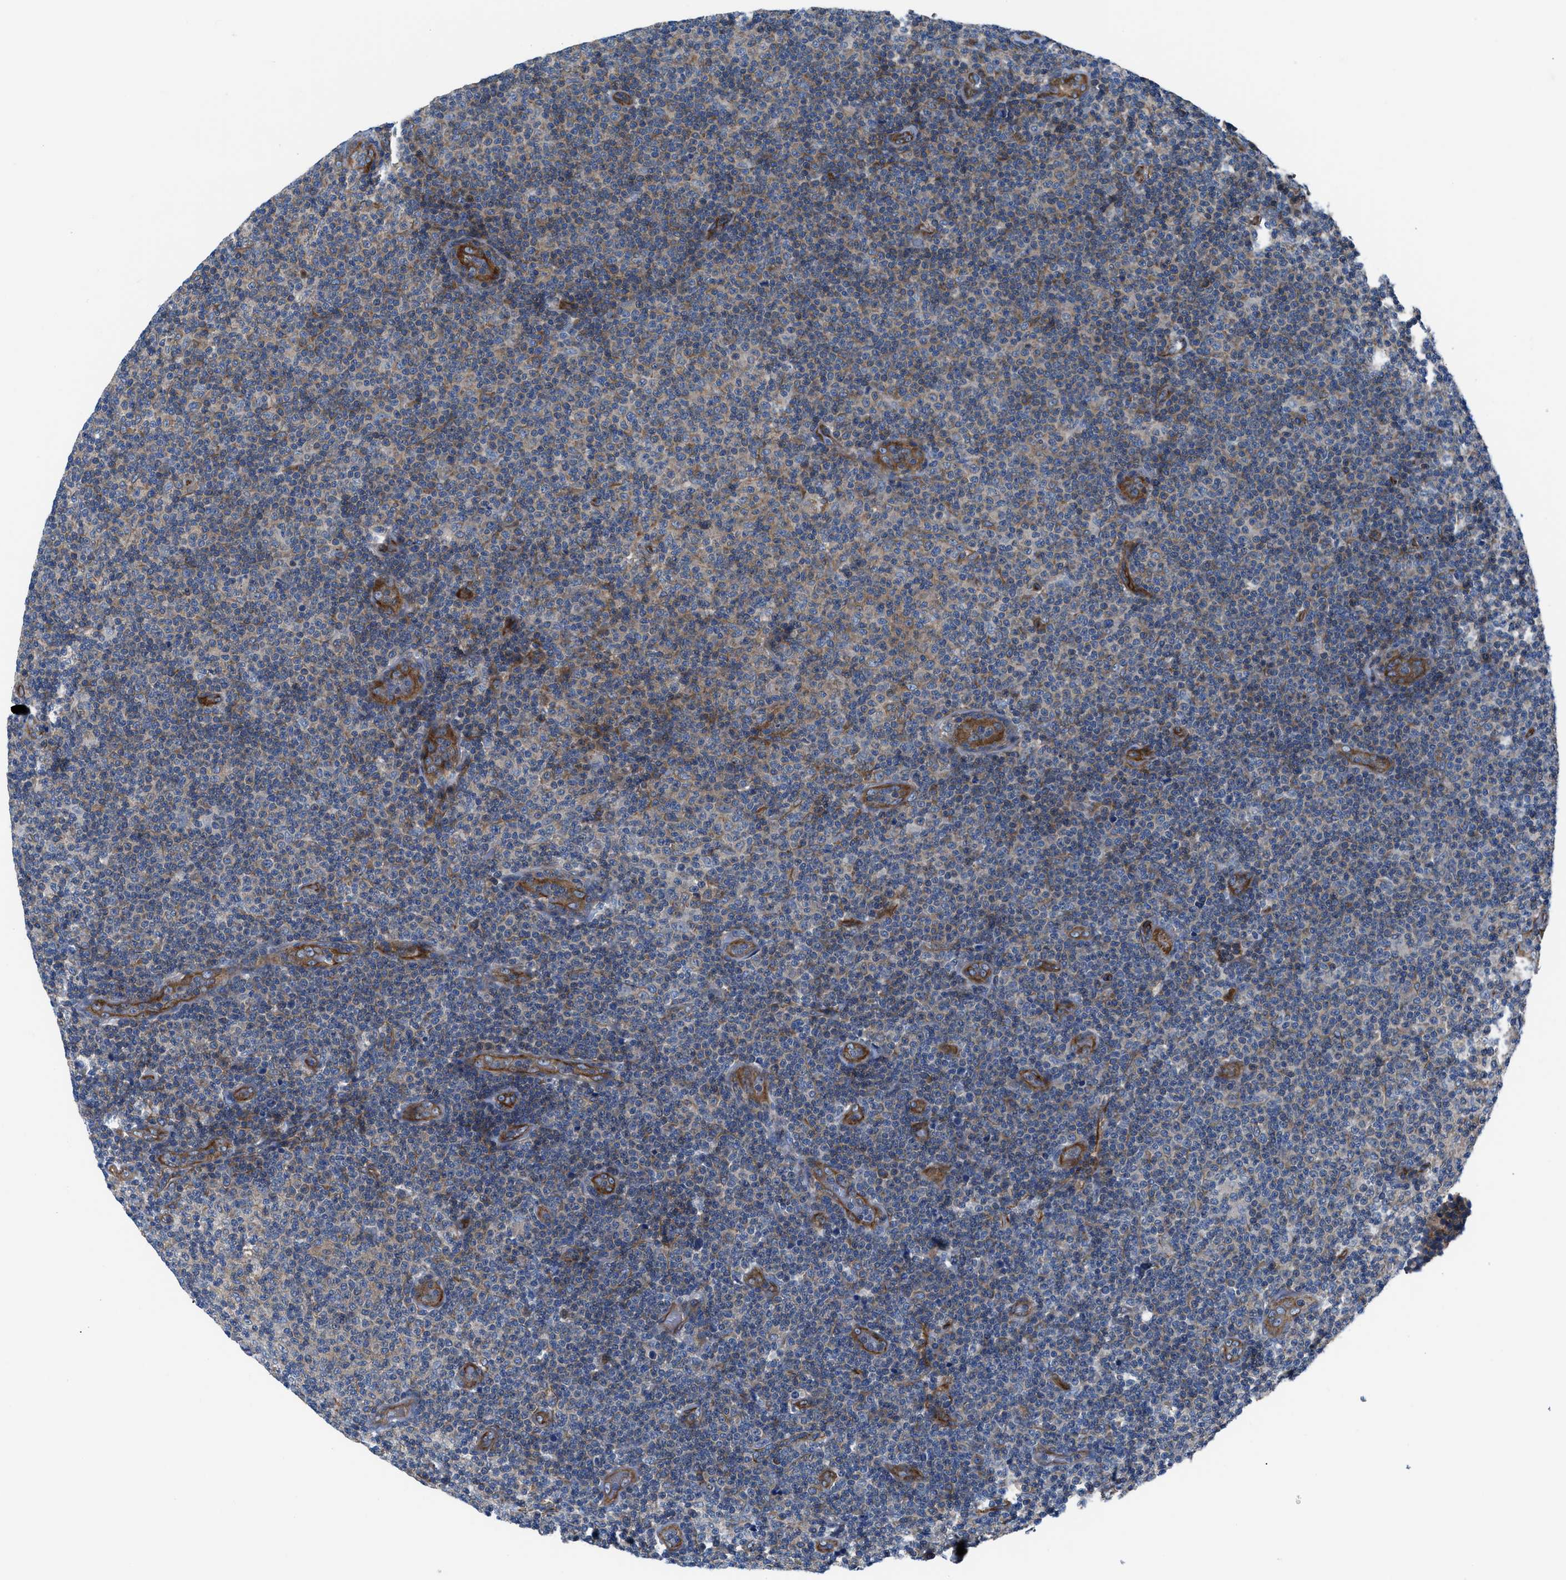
{"staining": {"intensity": "weak", "quantity": ">75%", "location": "cytoplasmic/membranous"}, "tissue": "lymphoma", "cell_type": "Tumor cells", "image_type": "cancer", "snomed": [{"axis": "morphology", "description": "Malignant lymphoma, non-Hodgkin's type, Low grade"}, {"axis": "topography", "description": "Lymph node"}], "caption": "This image displays IHC staining of human lymphoma, with low weak cytoplasmic/membranous staining in about >75% of tumor cells.", "gene": "TRIP4", "patient": {"sex": "male", "age": 83}}